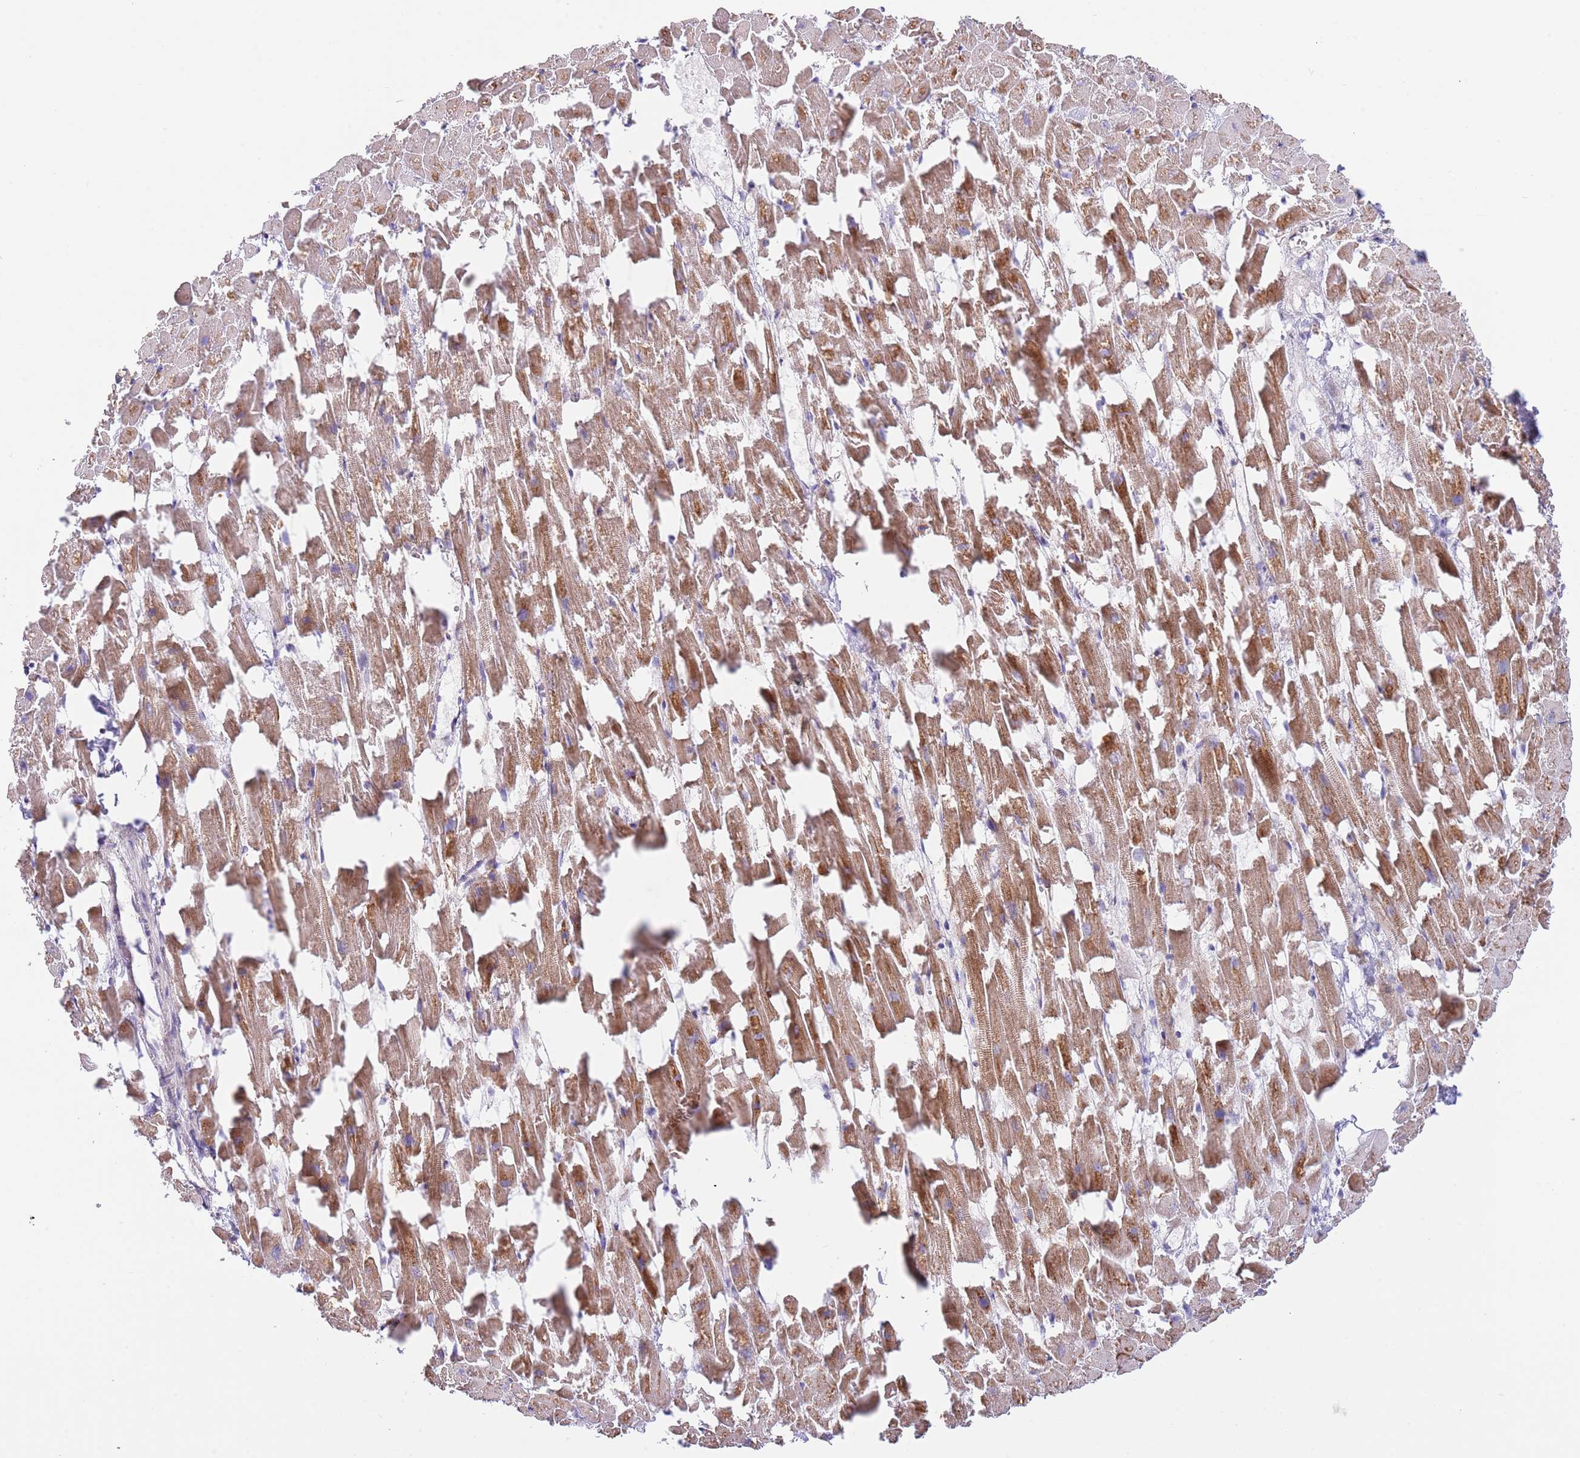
{"staining": {"intensity": "moderate", "quantity": ">75%", "location": "cytoplasmic/membranous"}, "tissue": "heart muscle", "cell_type": "Cardiomyocytes", "image_type": "normal", "snomed": [{"axis": "morphology", "description": "Normal tissue, NOS"}, {"axis": "topography", "description": "Heart"}], "caption": "IHC of normal heart muscle exhibits medium levels of moderate cytoplasmic/membranous staining in approximately >75% of cardiomyocytes.", "gene": "AP1S2", "patient": {"sex": "female", "age": 64}}